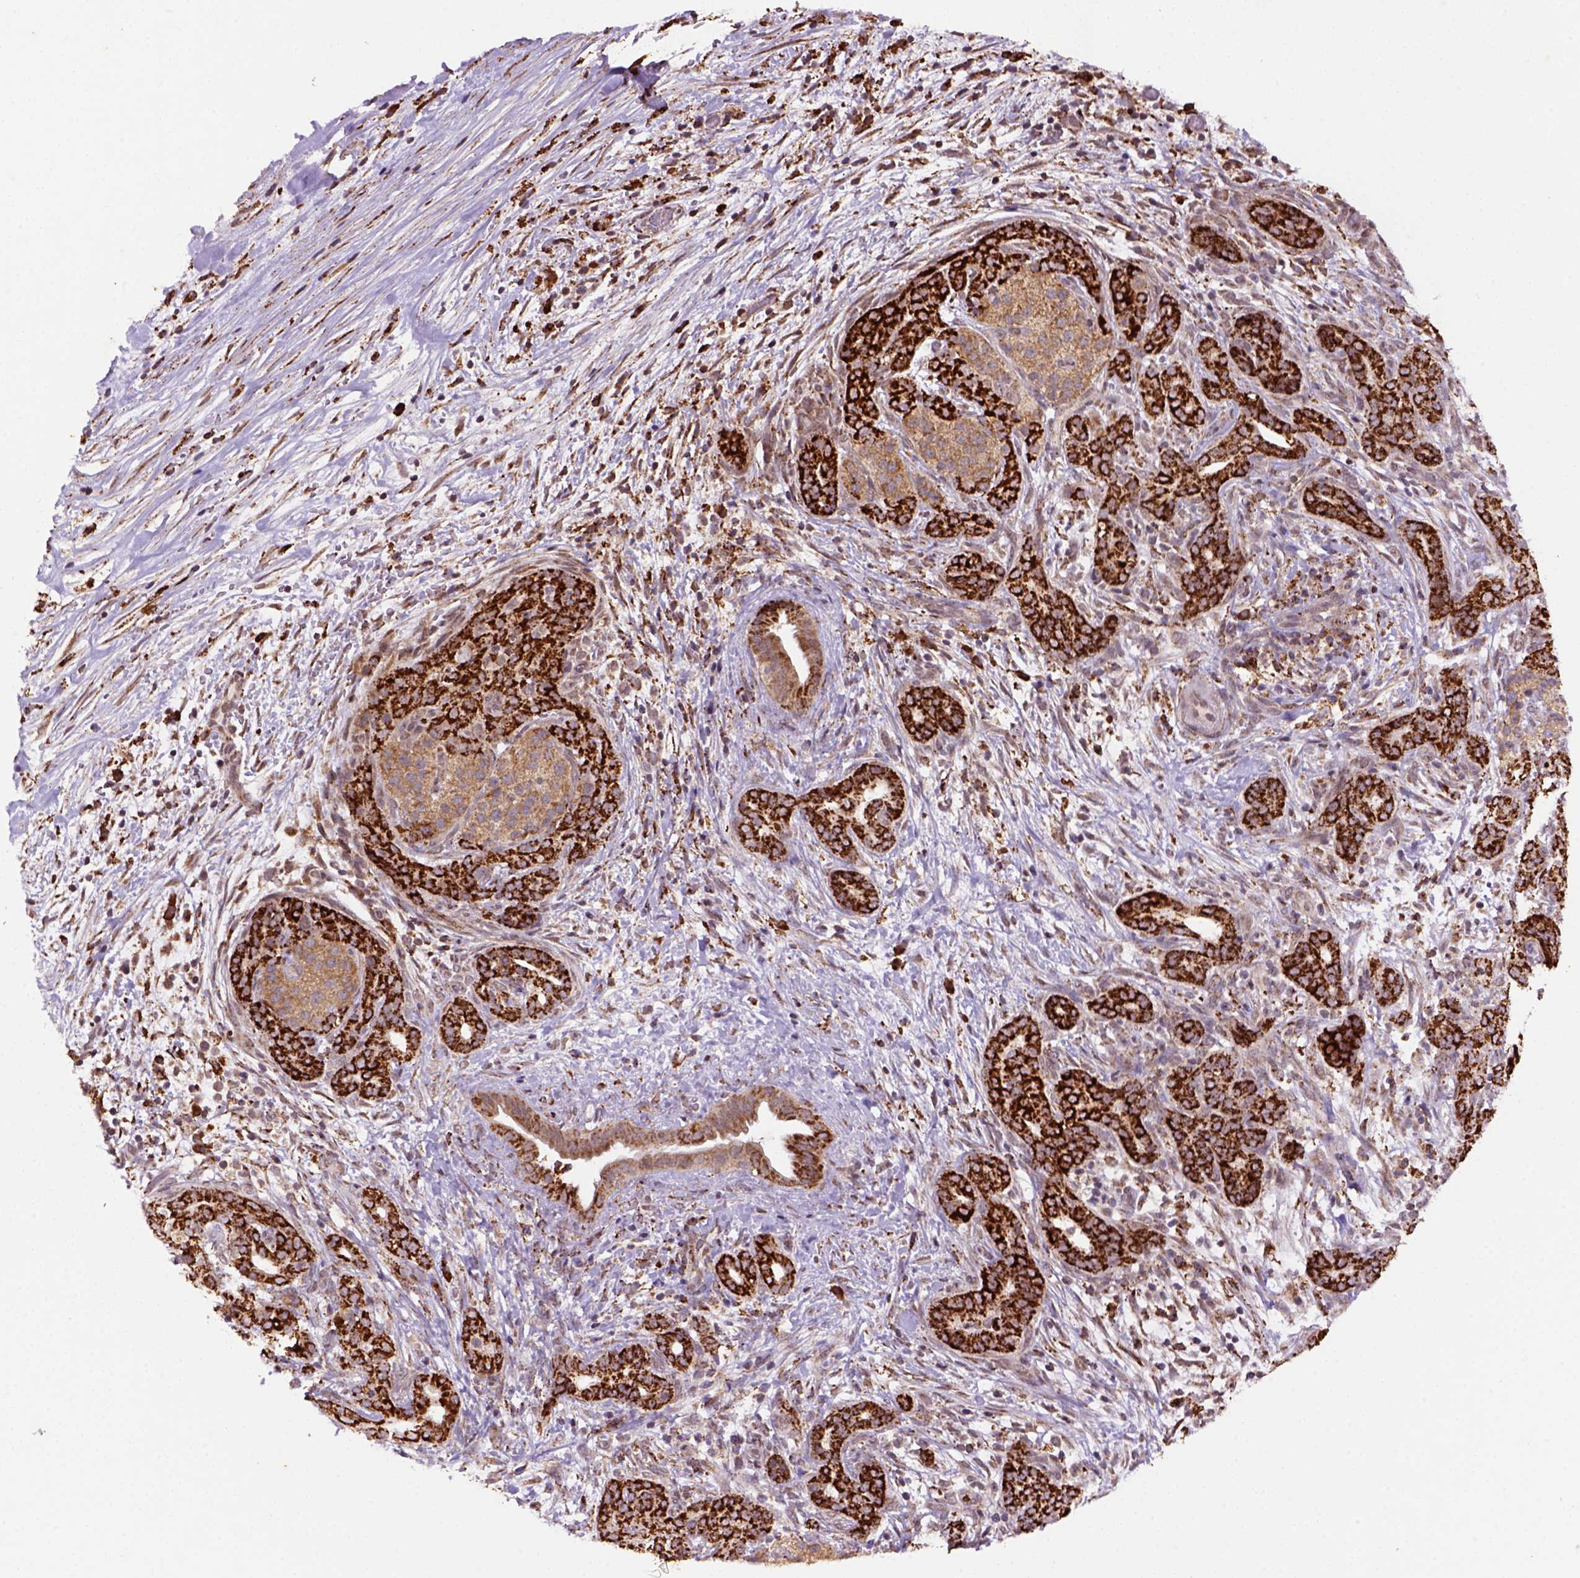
{"staining": {"intensity": "strong", "quantity": ">75%", "location": "cytoplasmic/membranous"}, "tissue": "pancreatic cancer", "cell_type": "Tumor cells", "image_type": "cancer", "snomed": [{"axis": "morphology", "description": "Adenocarcinoma, NOS"}, {"axis": "topography", "description": "Pancreas"}], "caption": "Strong cytoplasmic/membranous staining for a protein is identified in about >75% of tumor cells of pancreatic adenocarcinoma using immunohistochemistry (IHC).", "gene": "FZD7", "patient": {"sex": "male", "age": 44}}